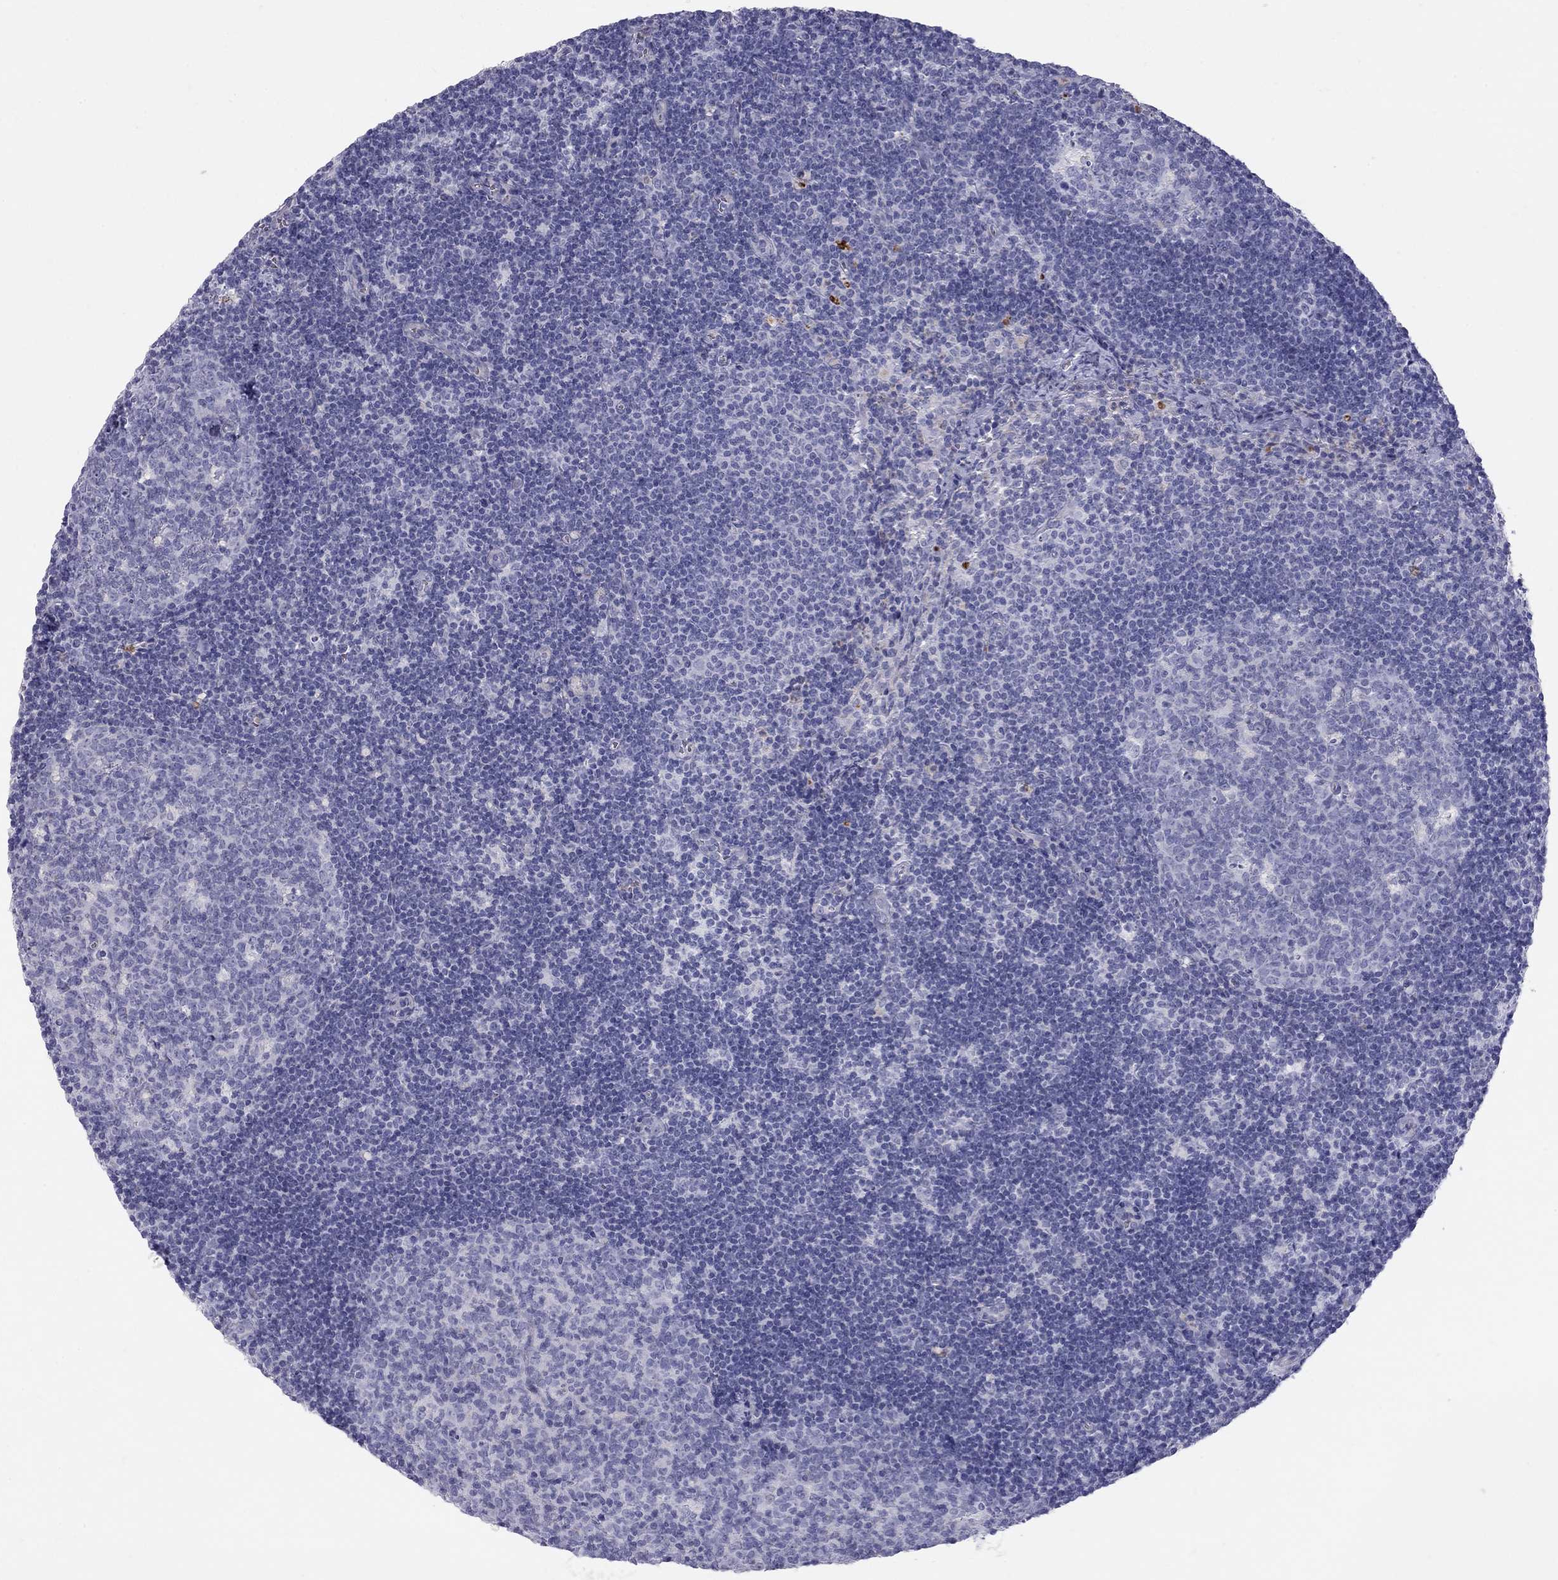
{"staining": {"intensity": "negative", "quantity": "none", "location": "none"}, "tissue": "lymph node", "cell_type": "Germinal center cells", "image_type": "normal", "snomed": [{"axis": "morphology", "description": "Normal tissue, NOS"}, {"axis": "topography", "description": "Lymph node"}], "caption": "Image shows no protein positivity in germinal center cells of benign lymph node. The staining was performed using DAB (3,3'-diaminobenzidine) to visualize the protein expression in brown, while the nuclei were stained in blue with hematoxylin (Magnification: 20x).", "gene": "TDRD6", "patient": {"sex": "female", "age": 34}}